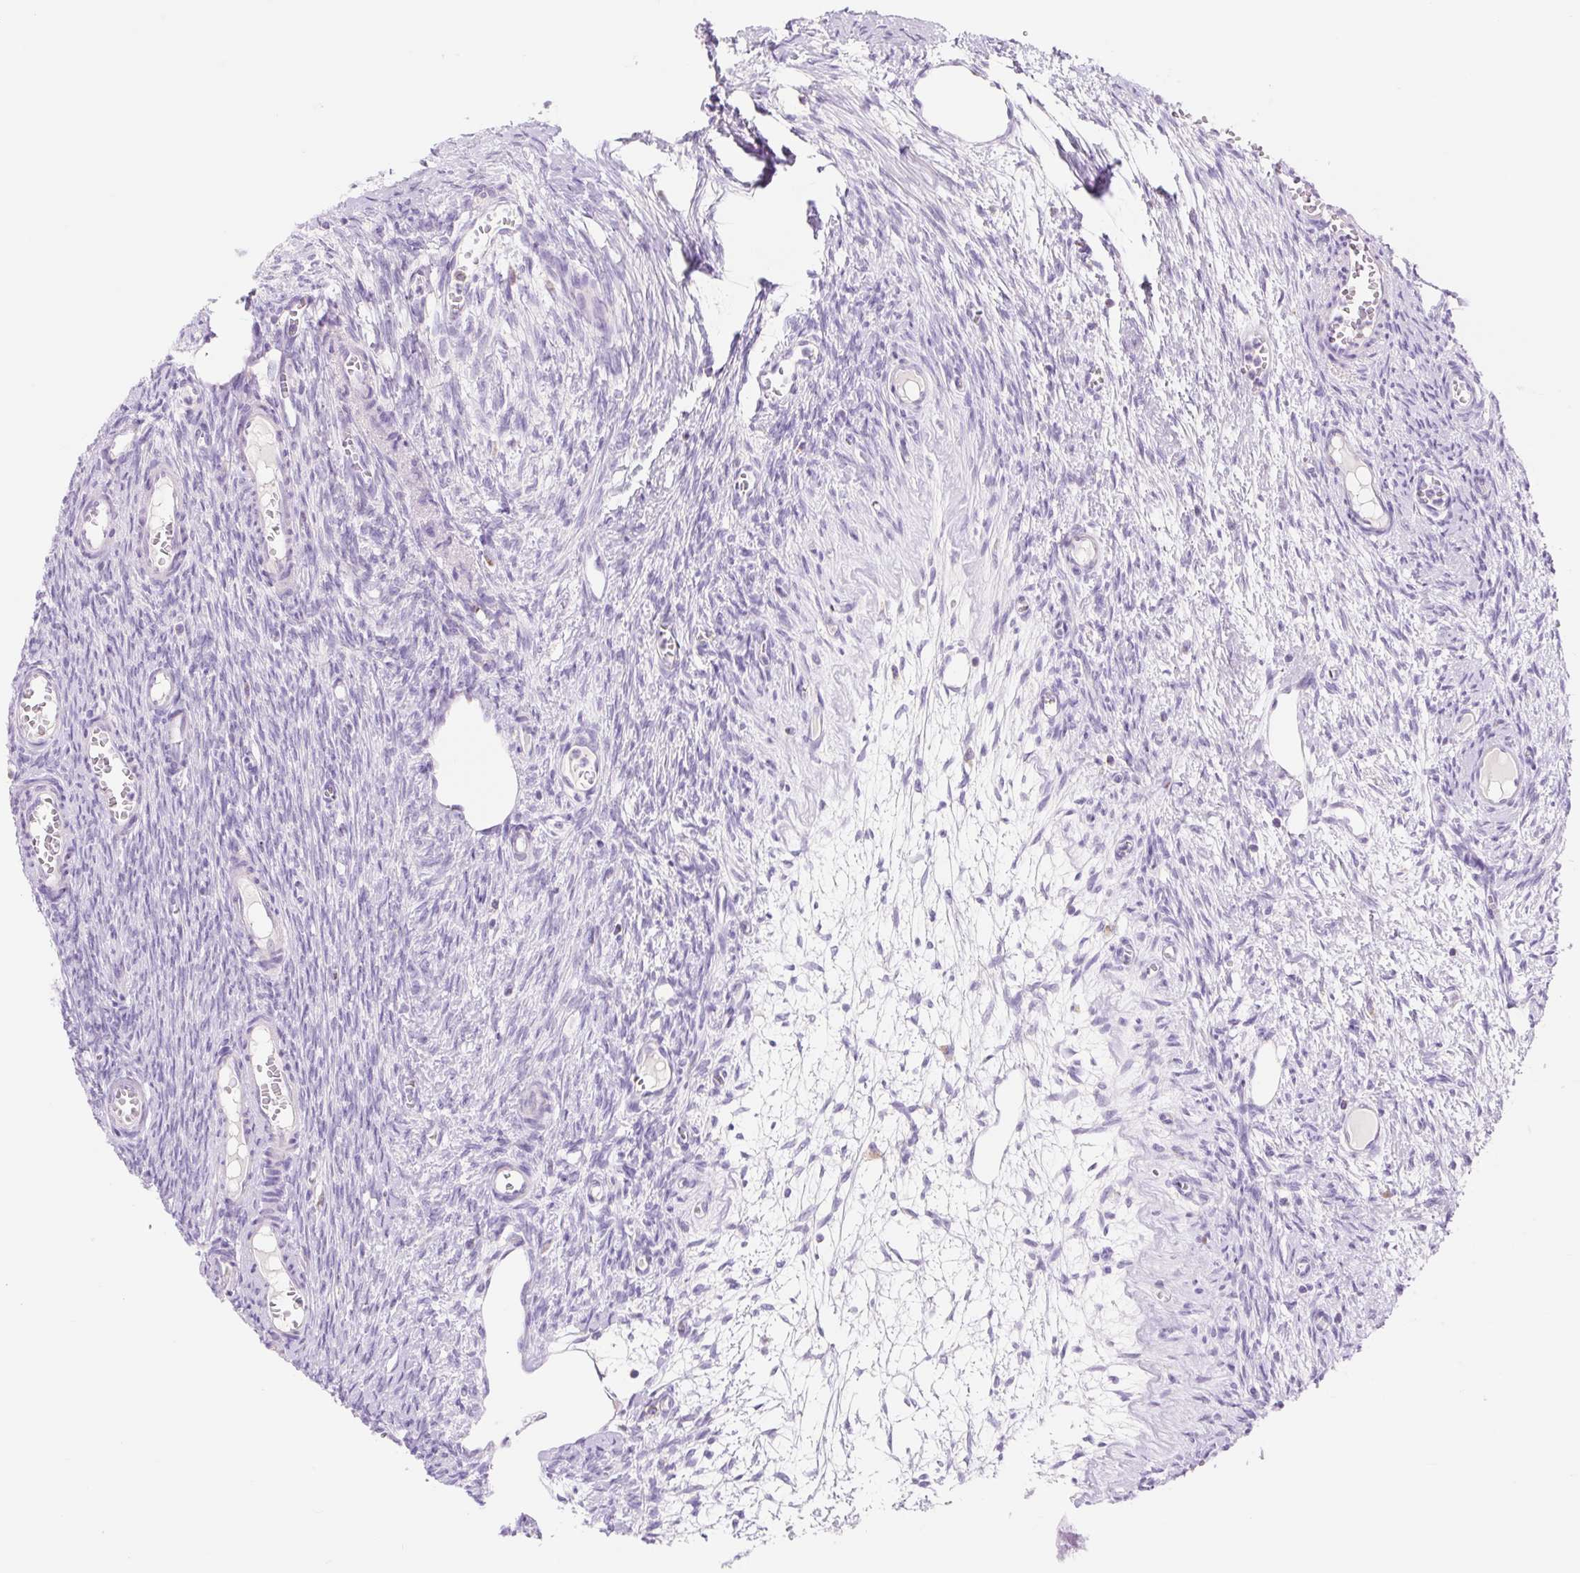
{"staining": {"intensity": "negative", "quantity": "none", "location": "none"}, "tissue": "ovary", "cell_type": "Ovarian stroma cells", "image_type": "normal", "snomed": [{"axis": "morphology", "description": "Normal tissue, NOS"}, {"axis": "topography", "description": "Ovary"}], "caption": "An immunohistochemistry (IHC) micrograph of benign ovary is shown. There is no staining in ovarian stroma cells of ovary. The staining was performed using DAB to visualize the protein expression in brown, while the nuclei were stained in blue with hematoxylin (Magnification: 20x).", "gene": "FOCAD", "patient": {"sex": "female", "age": 44}}